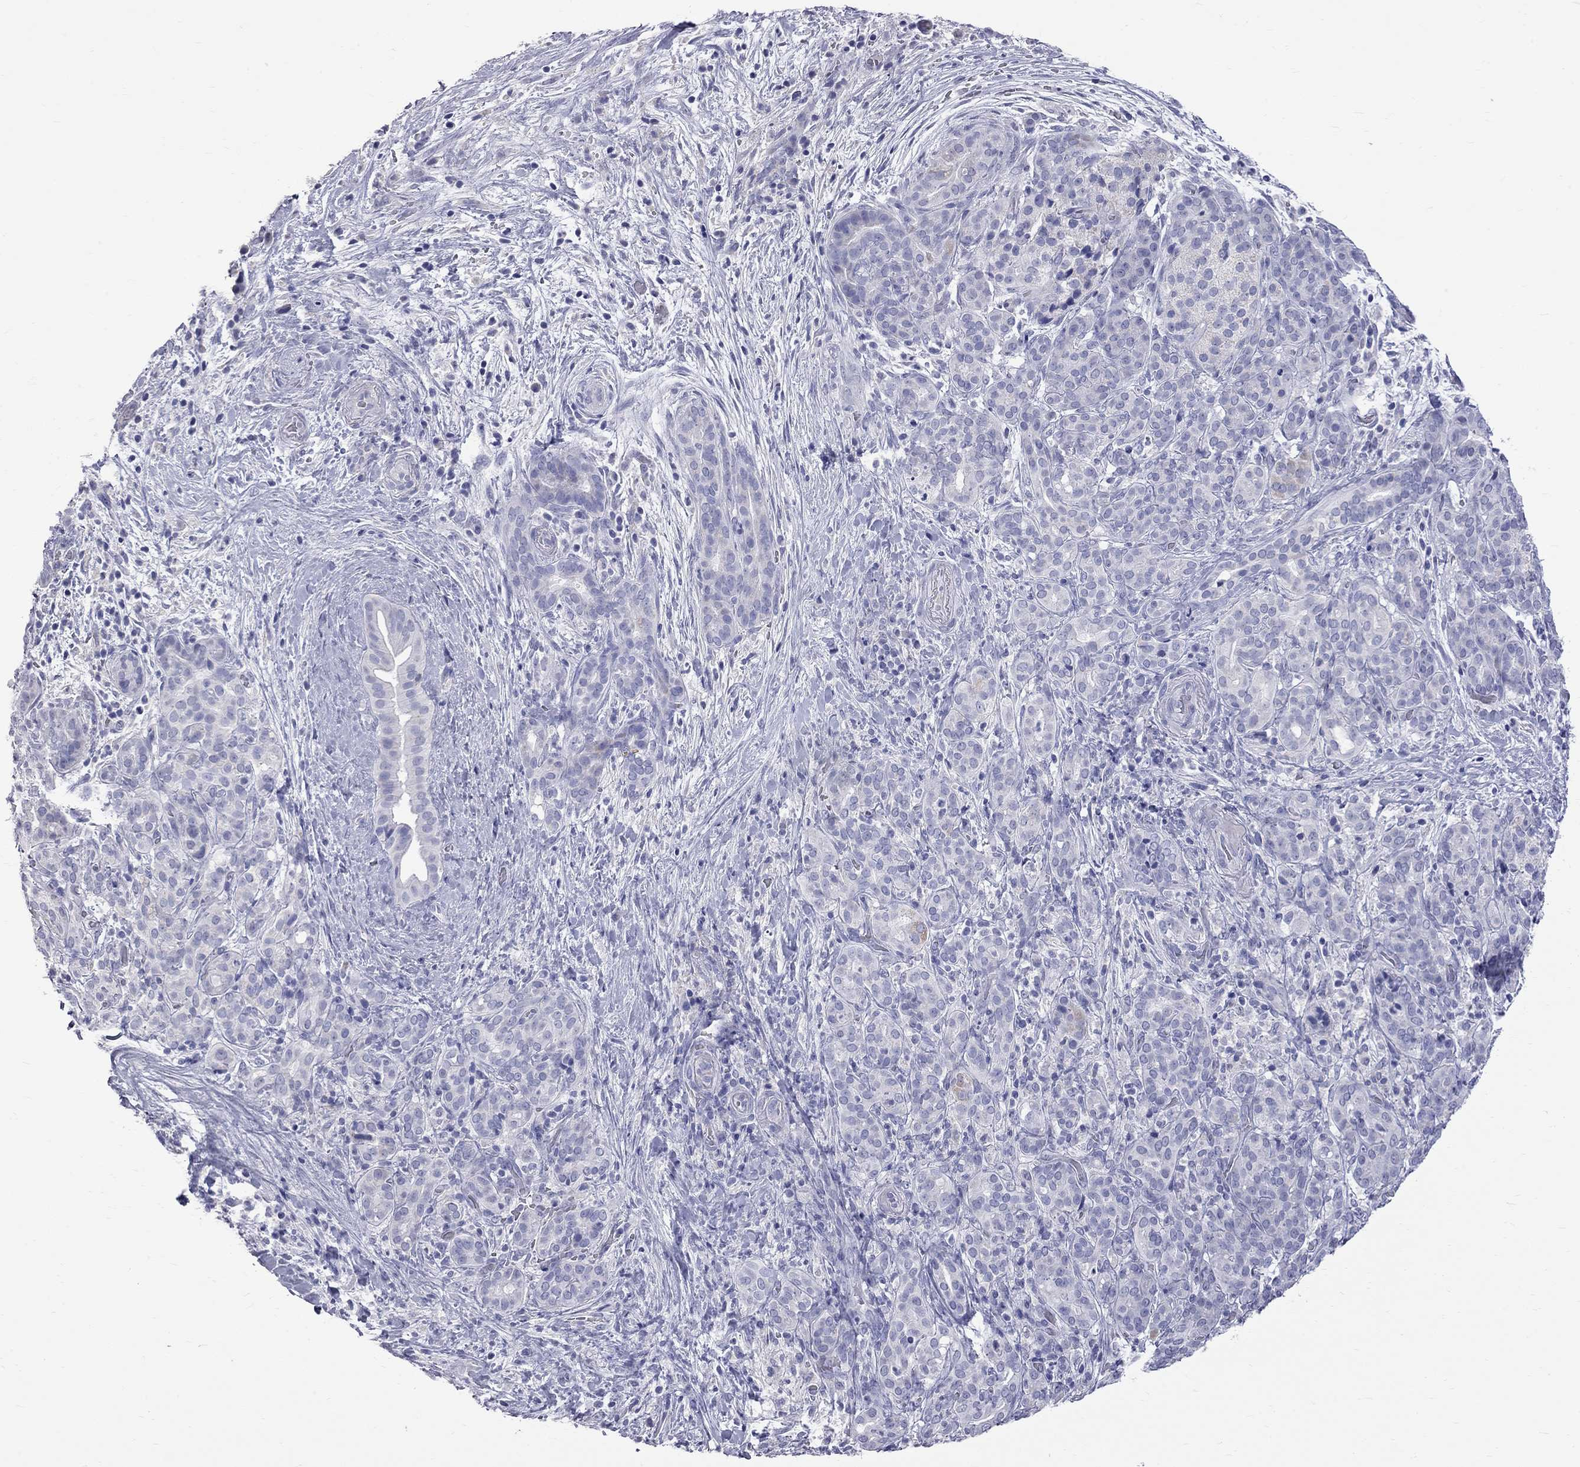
{"staining": {"intensity": "negative", "quantity": "none", "location": "none"}, "tissue": "pancreatic cancer", "cell_type": "Tumor cells", "image_type": "cancer", "snomed": [{"axis": "morphology", "description": "Adenocarcinoma, NOS"}, {"axis": "topography", "description": "Pancreas"}], "caption": "IHC image of neoplastic tissue: human pancreatic adenocarcinoma stained with DAB displays no significant protein staining in tumor cells.", "gene": "KCND2", "patient": {"sex": "male", "age": 44}}